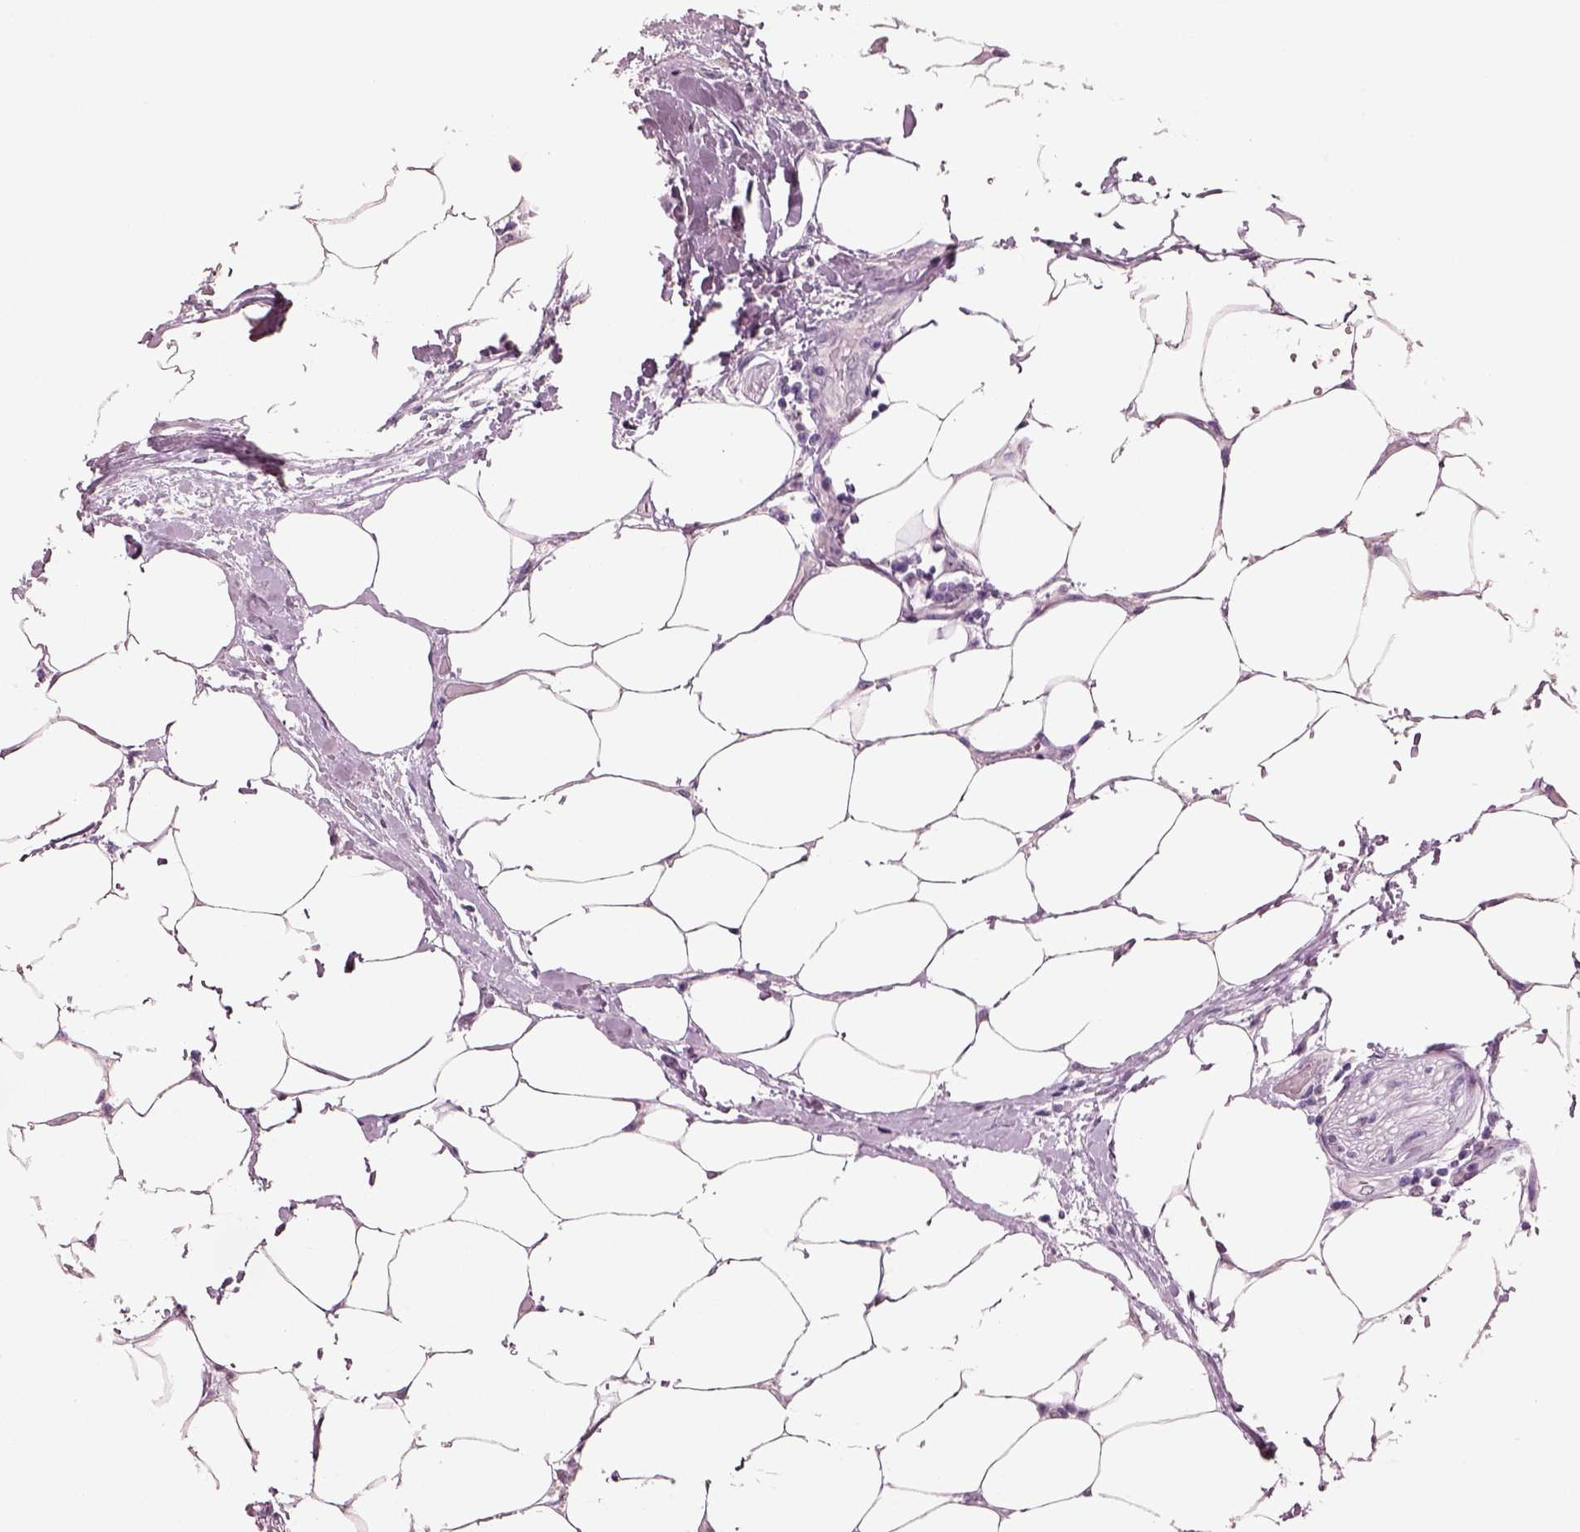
{"staining": {"intensity": "weak", "quantity": "25%-75%", "location": "nuclear"}, "tissue": "urothelial cancer", "cell_type": "Tumor cells", "image_type": "cancer", "snomed": [{"axis": "morphology", "description": "Urothelial carcinoma, High grade"}, {"axis": "topography", "description": "Urinary bladder"}], "caption": "Urothelial cancer tissue shows weak nuclear positivity in approximately 25%-75% of tumor cells", "gene": "ELSPBP1", "patient": {"sex": "male", "age": 62}}